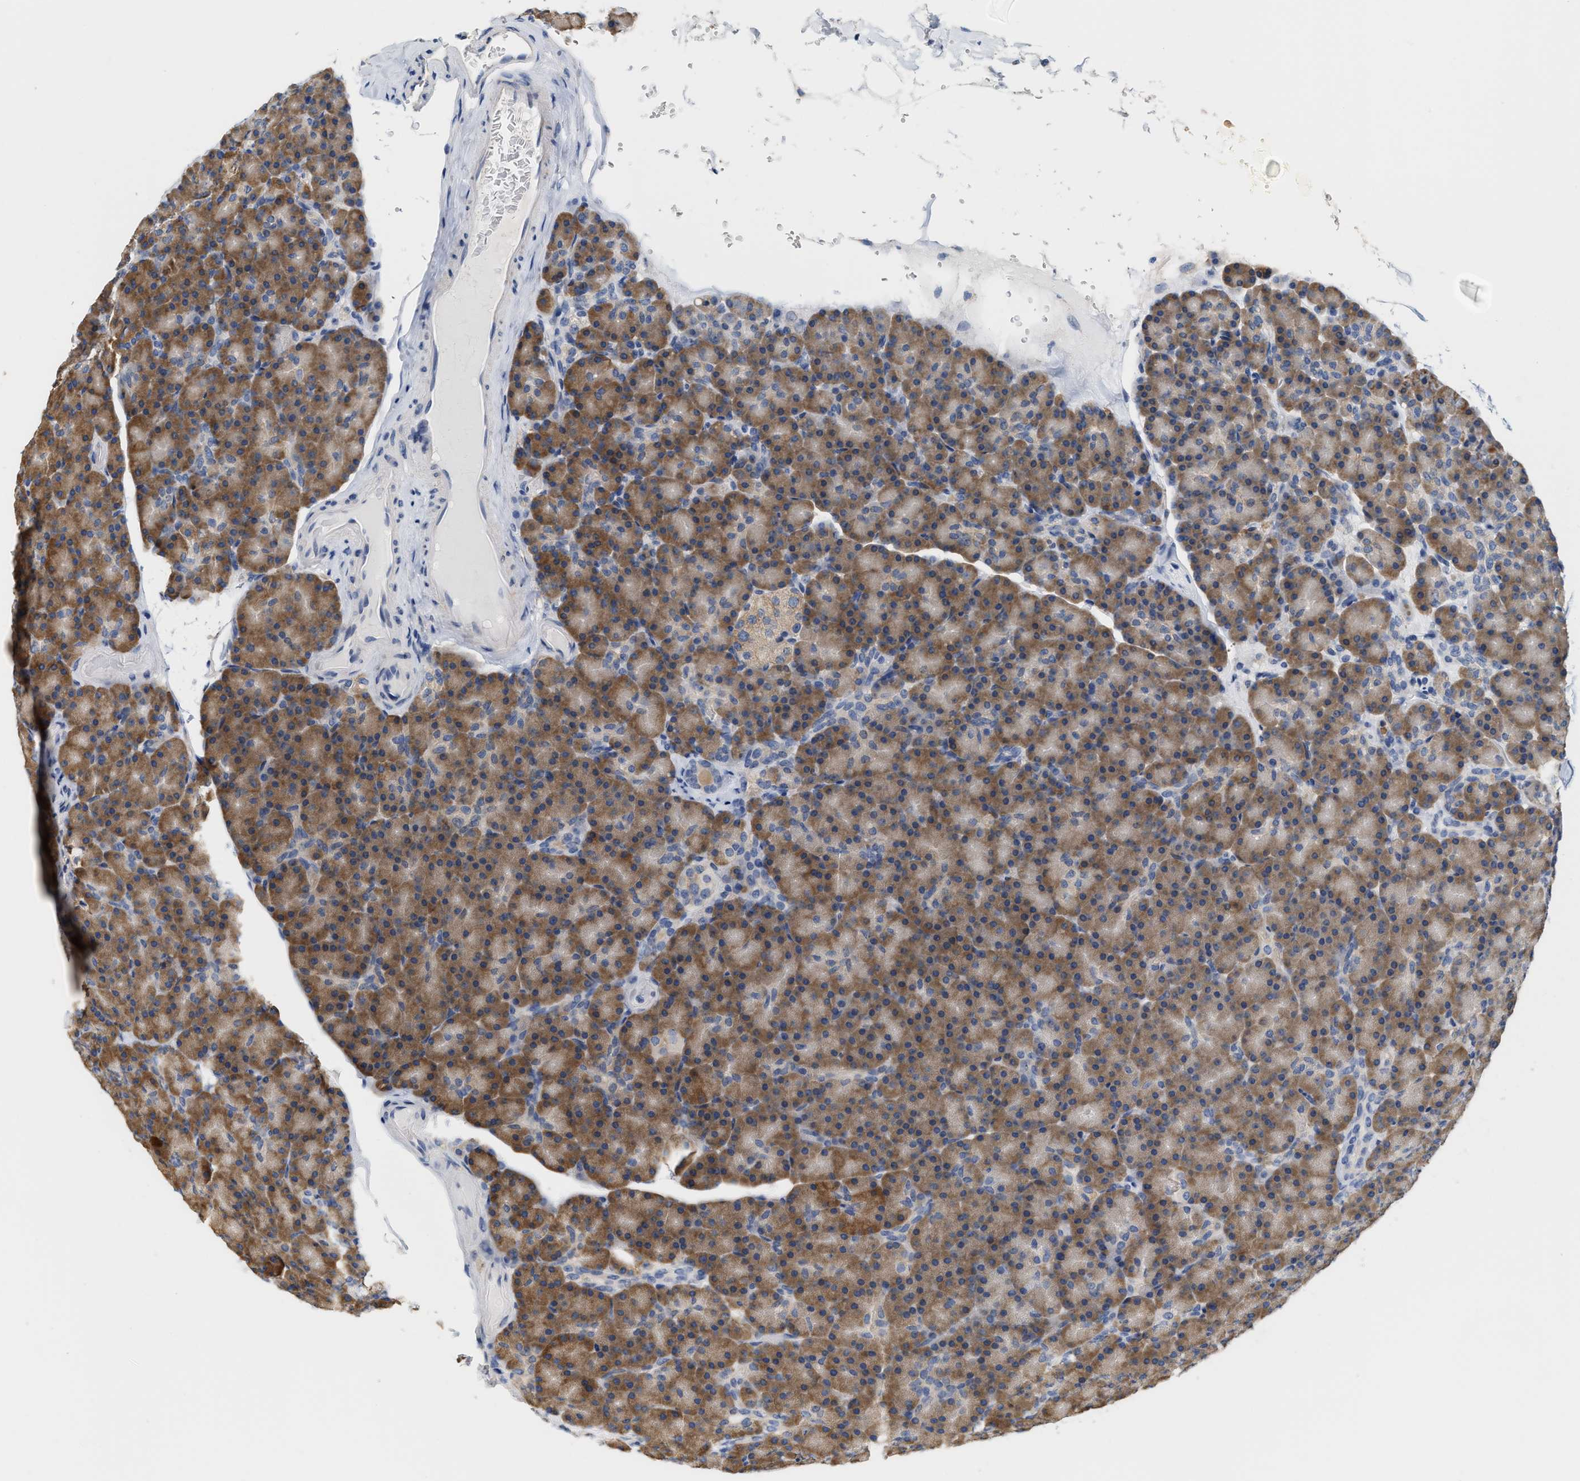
{"staining": {"intensity": "moderate", "quantity": ">75%", "location": "cytoplasmic/membranous"}, "tissue": "pancreas", "cell_type": "Exocrine glandular cells", "image_type": "normal", "snomed": [{"axis": "morphology", "description": "Normal tissue, NOS"}, {"axis": "topography", "description": "Pancreas"}], "caption": "DAB (3,3'-diaminobenzidine) immunohistochemical staining of normal pancreas reveals moderate cytoplasmic/membranous protein staining in about >75% of exocrine glandular cells.", "gene": "RYR2", "patient": {"sex": "female", "age": 43}}